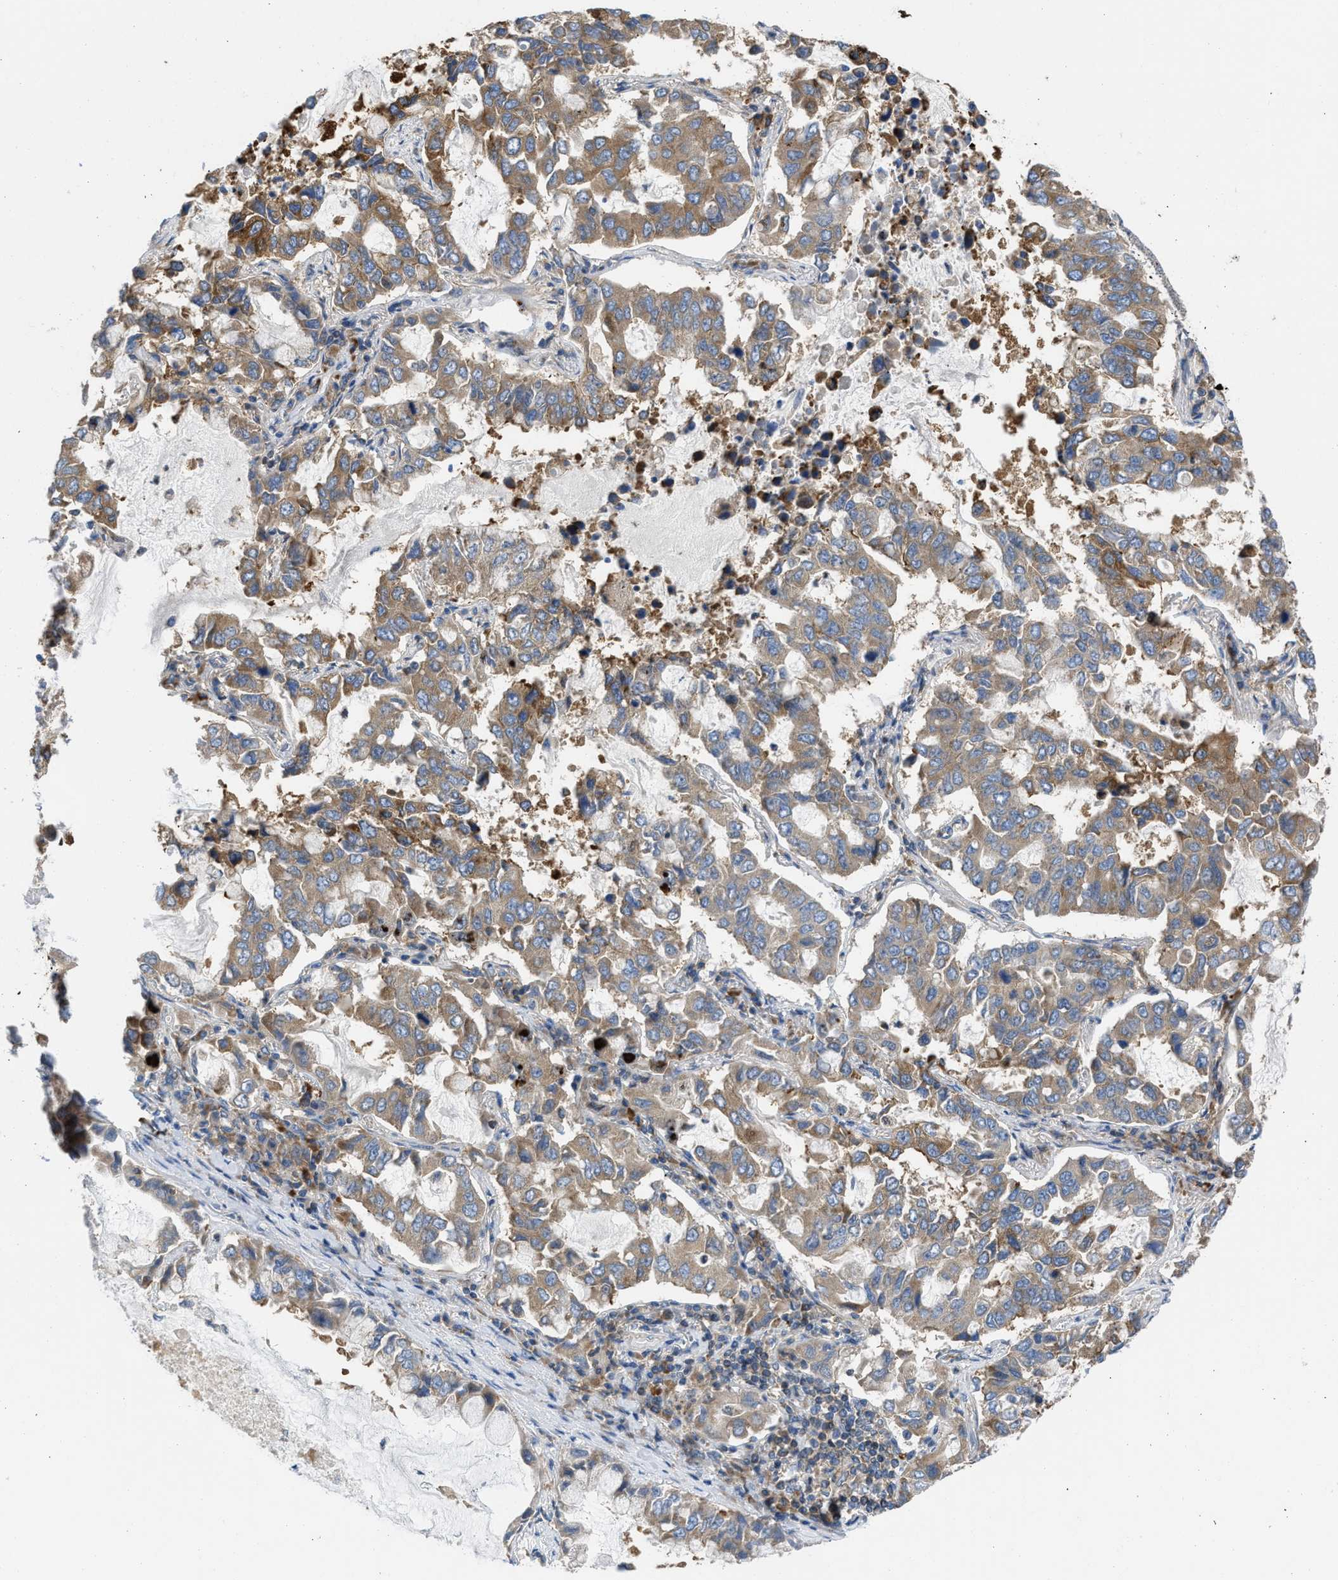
{"staining": {"intensity": "moderate", "quantity": ">75%", "location": "cytoplasmic/membranous"}, "tissue": "lung cancer", "cell_type": "Tumor cells", "image_type": "cancer", "snomed": [{"axis": "morphology", "description": "Adenocarcinoma, NOS"}, {"axis": "topography", "description": "Lung"}], "caption": "Moderate cytoplasmic/membranous protein expression is present in approximately >75% of tumor cells in lung cancer.", "gene": "CHKB", "patient": {"sex": "male", "age": 64}}